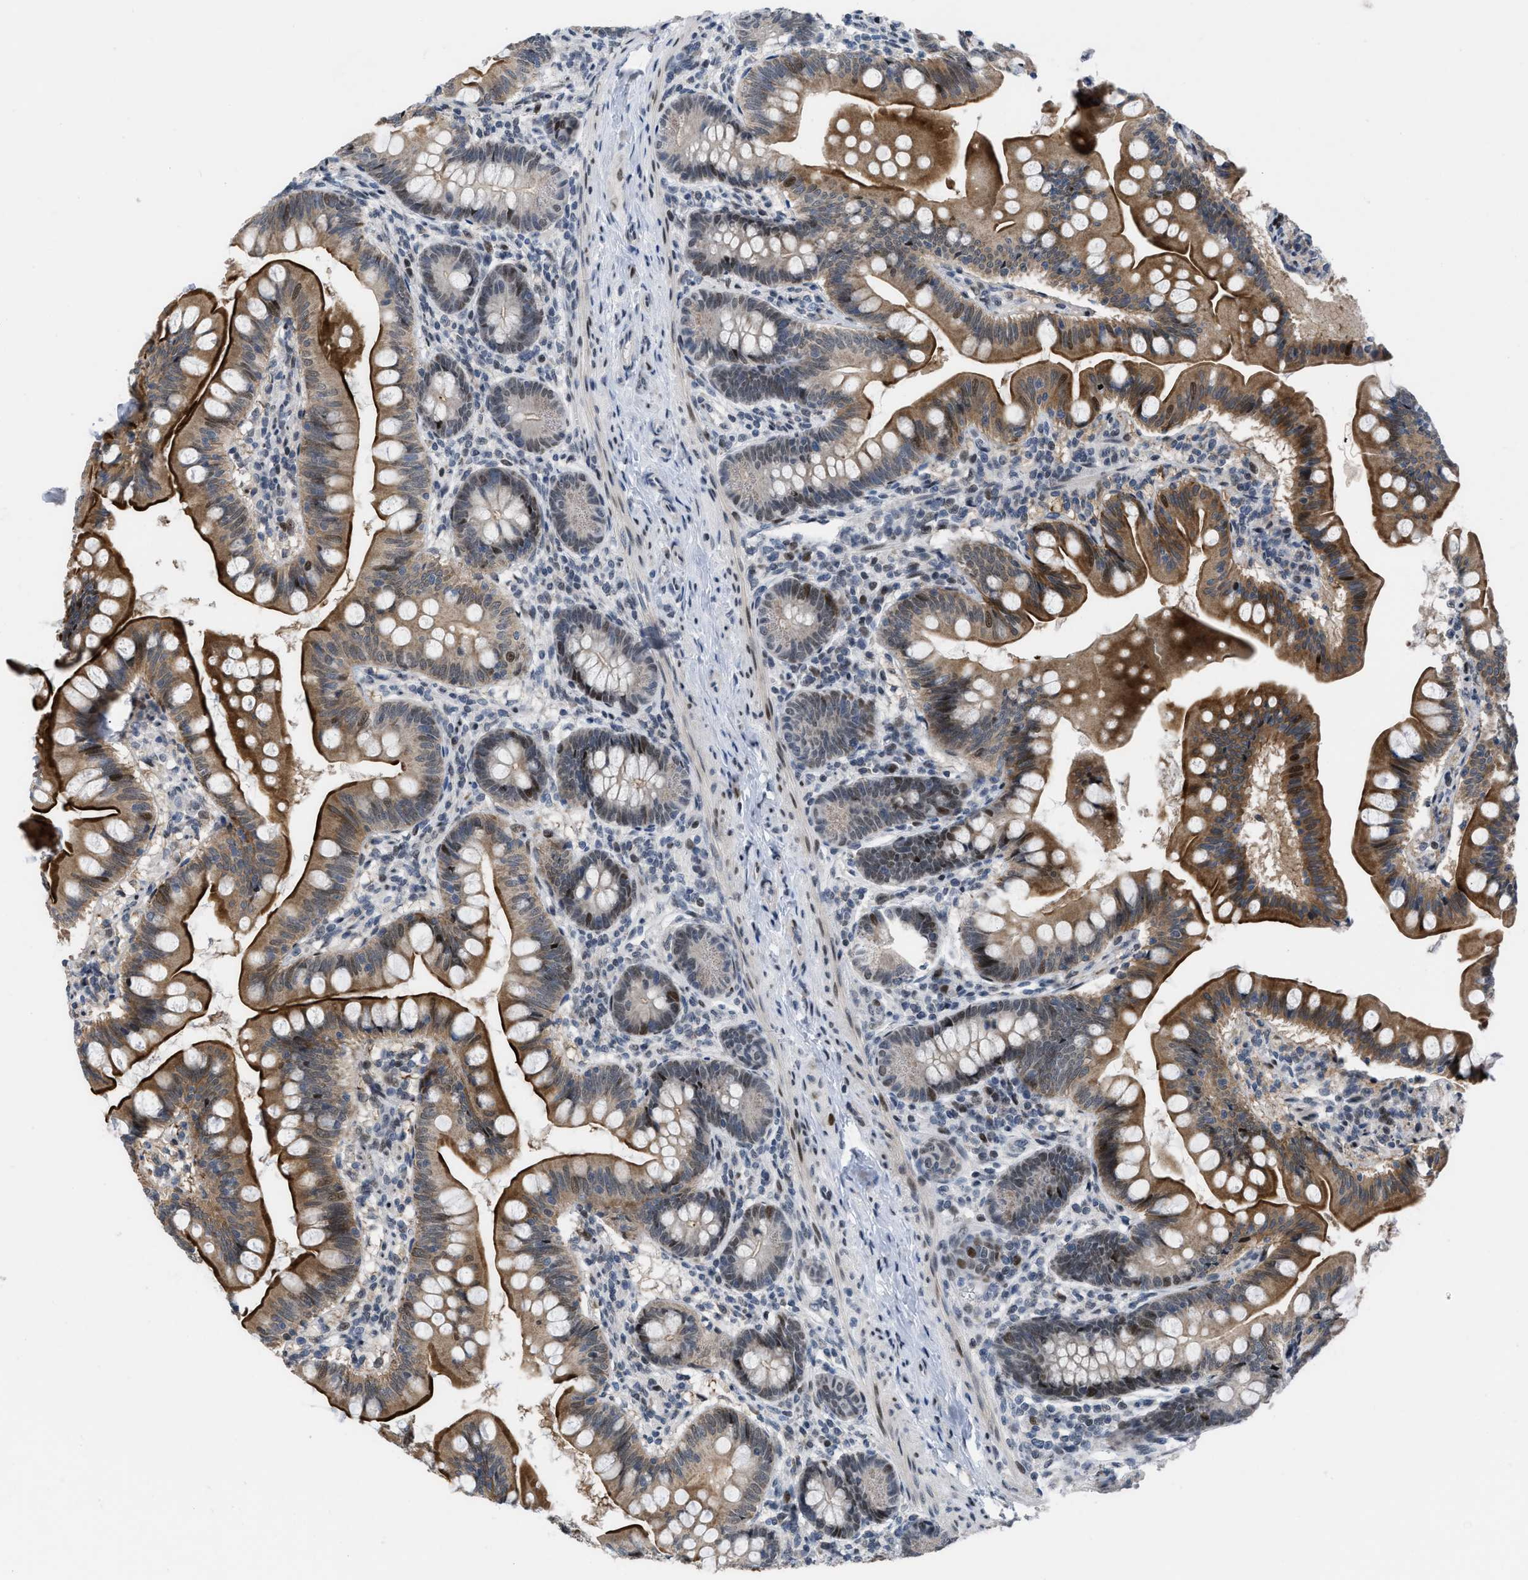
{"staining": {"intensity": "strong", "quantity": "25%-75%", "location": "cytoplasmic/membranous,nuclear"}, "tissue": "small intestine", "cell_type": "Glandular cells", "image_type": "normal", "snomed": [{"axis": "morphology", "description": "Normal tissue, NOS"}, {"axis": "topography", "description": "Small intestine"}], "caption": "About 25%-75% of glandular cells in normal human small intestine show strong cytoplasmic/membranous,nuclear protein positivity as visualized by brown immunohistochemical staining.", "gene": "SETDB1", "patient": {"sex": "male", "age": 7}}